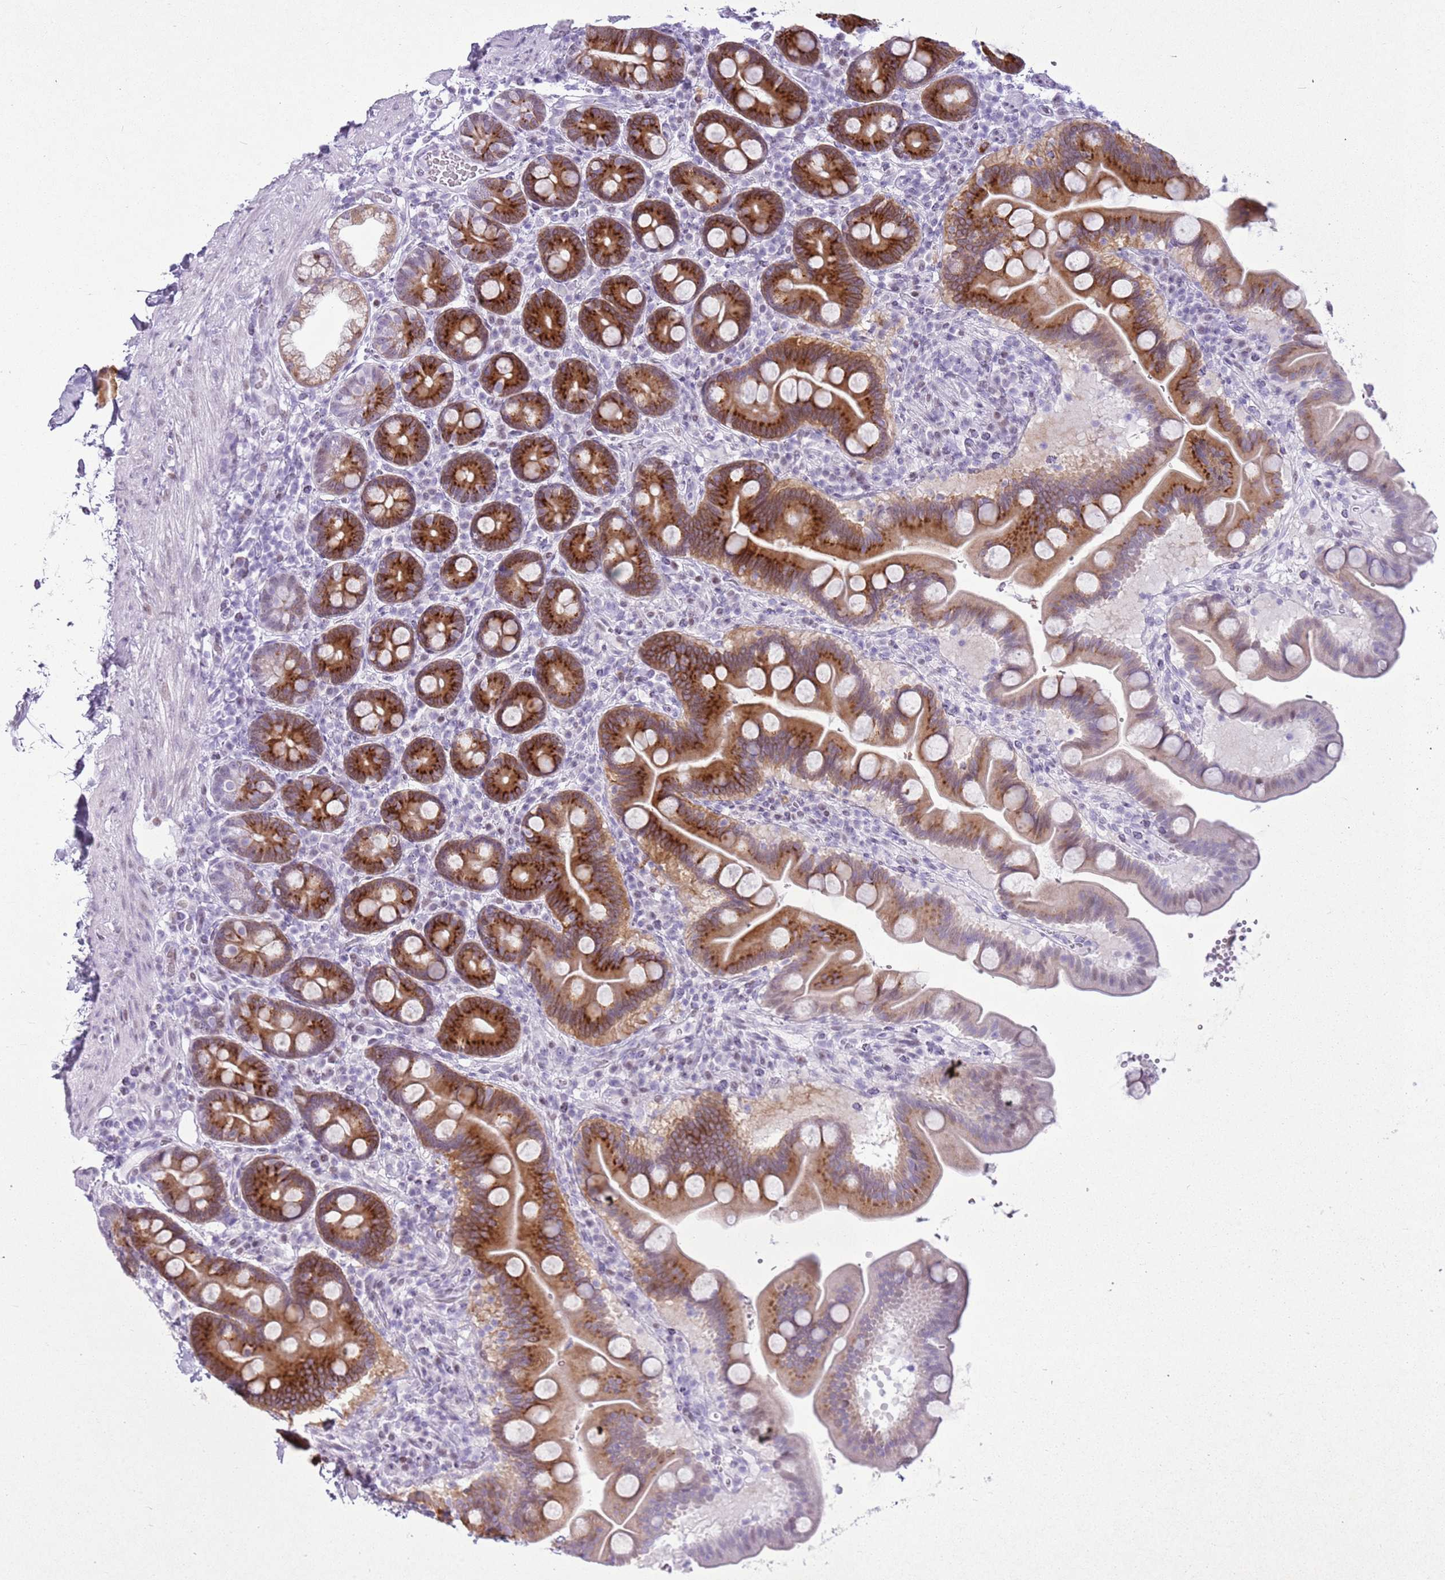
{"staining": {"intensity": "strong", "quantity": ">75%", "location": "cytoplasmic/membranous"}, "tissue": "duodenum", "cell_type": "Glandular cells", "image_type": "normal", "snomed": [{"axis": "morphology", "description": "Normal tissue, NOS"}, {"axis": "topography", "description": "Duodenum"}], "caption": "High-power microscopy captured an immunohistochemistry (IHC) histopathology image of unremarkable duodenum, revealing strong cytoplasmic/membranous positivity in about >75% of glandular cells.", "gene": "ASIP", "patient": {"sex": "male", "age": 54}}